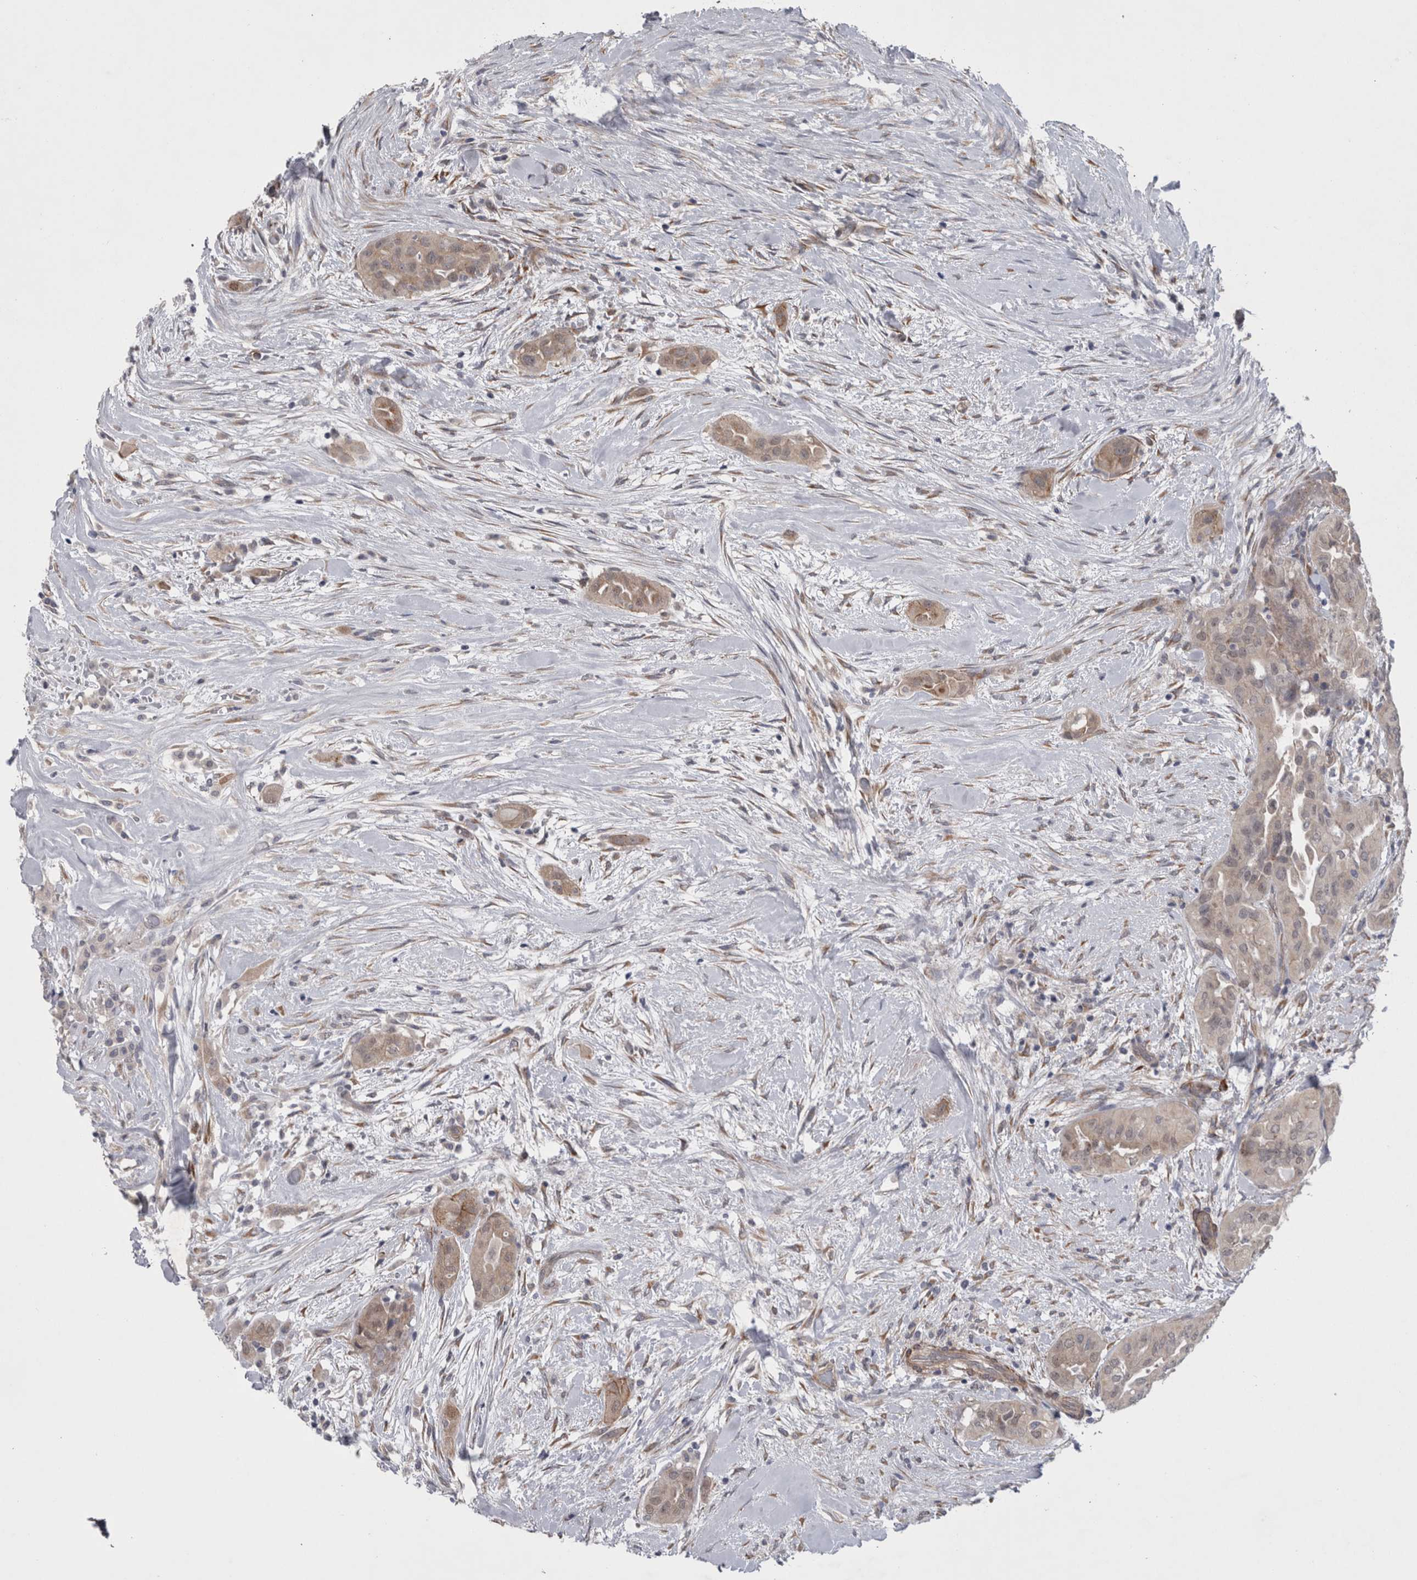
{"staining": {"intensity": "weak", "quantity": "25%-75%", "location": "cytoplasmic/membranous"}, "tissue": "thyroid cancer", "cell_type": "Tumor cells", "image_type": "cancer", "snomed": [{"axis": "morphology", "description": "Papillary adenocarcinoma, NOS"}, {"axis": "topography", "description": "Thyroid gland"}], "caption": "There is low levels of weak cytoplasmic/membranous staining in tumor cells of papillary adenocarcinoma (thyroid), as demonstrated by immunohistochemical staining (brown color).", "gene": "DDX6", "patient": {"sex": "female", "age": 59}}